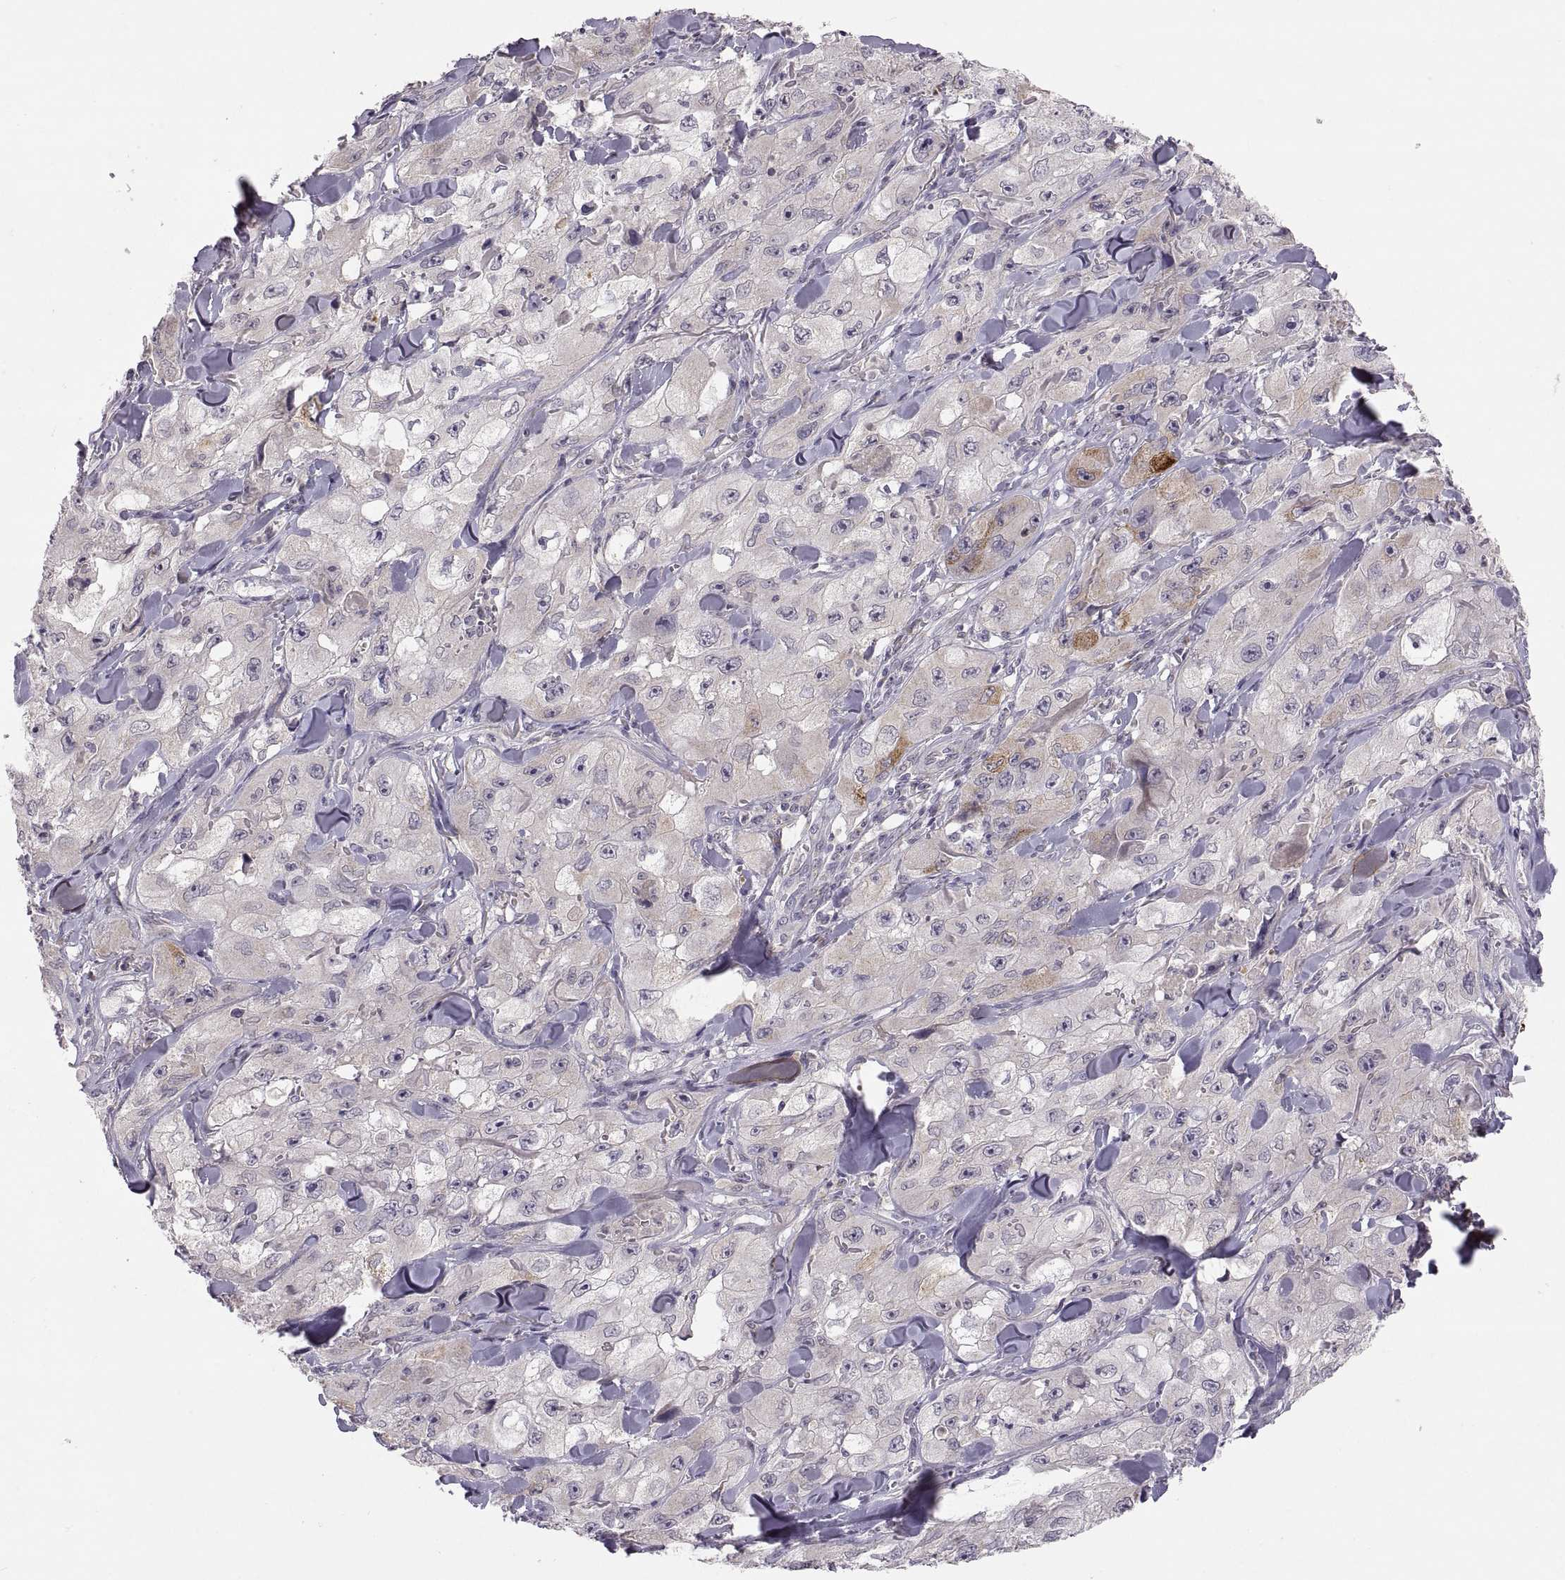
{"staining": {"intensity": "moderate", "quantity": "<25%", "location": "cytoplasmic/membranous"}, "tissue": "skin cancer", "cell_type": "Tumor cells", "image_type": "cancer", "snomed": [{"axis": "morphology", "description": "Squamous cell carcinoma, NOS"}, {"axis": "topography", "description": "Skin"}, {"axis": "topography", "description": "Subcutis"}], "caption": "Squamous cell carcinoma (skin) stained for a protein (brown) shows moderate cytoplasmic/membranous positive staining in about <25% of tumor cells.", "gene": "HMGCR", "patient": {"sex": "male", "age": 73}}